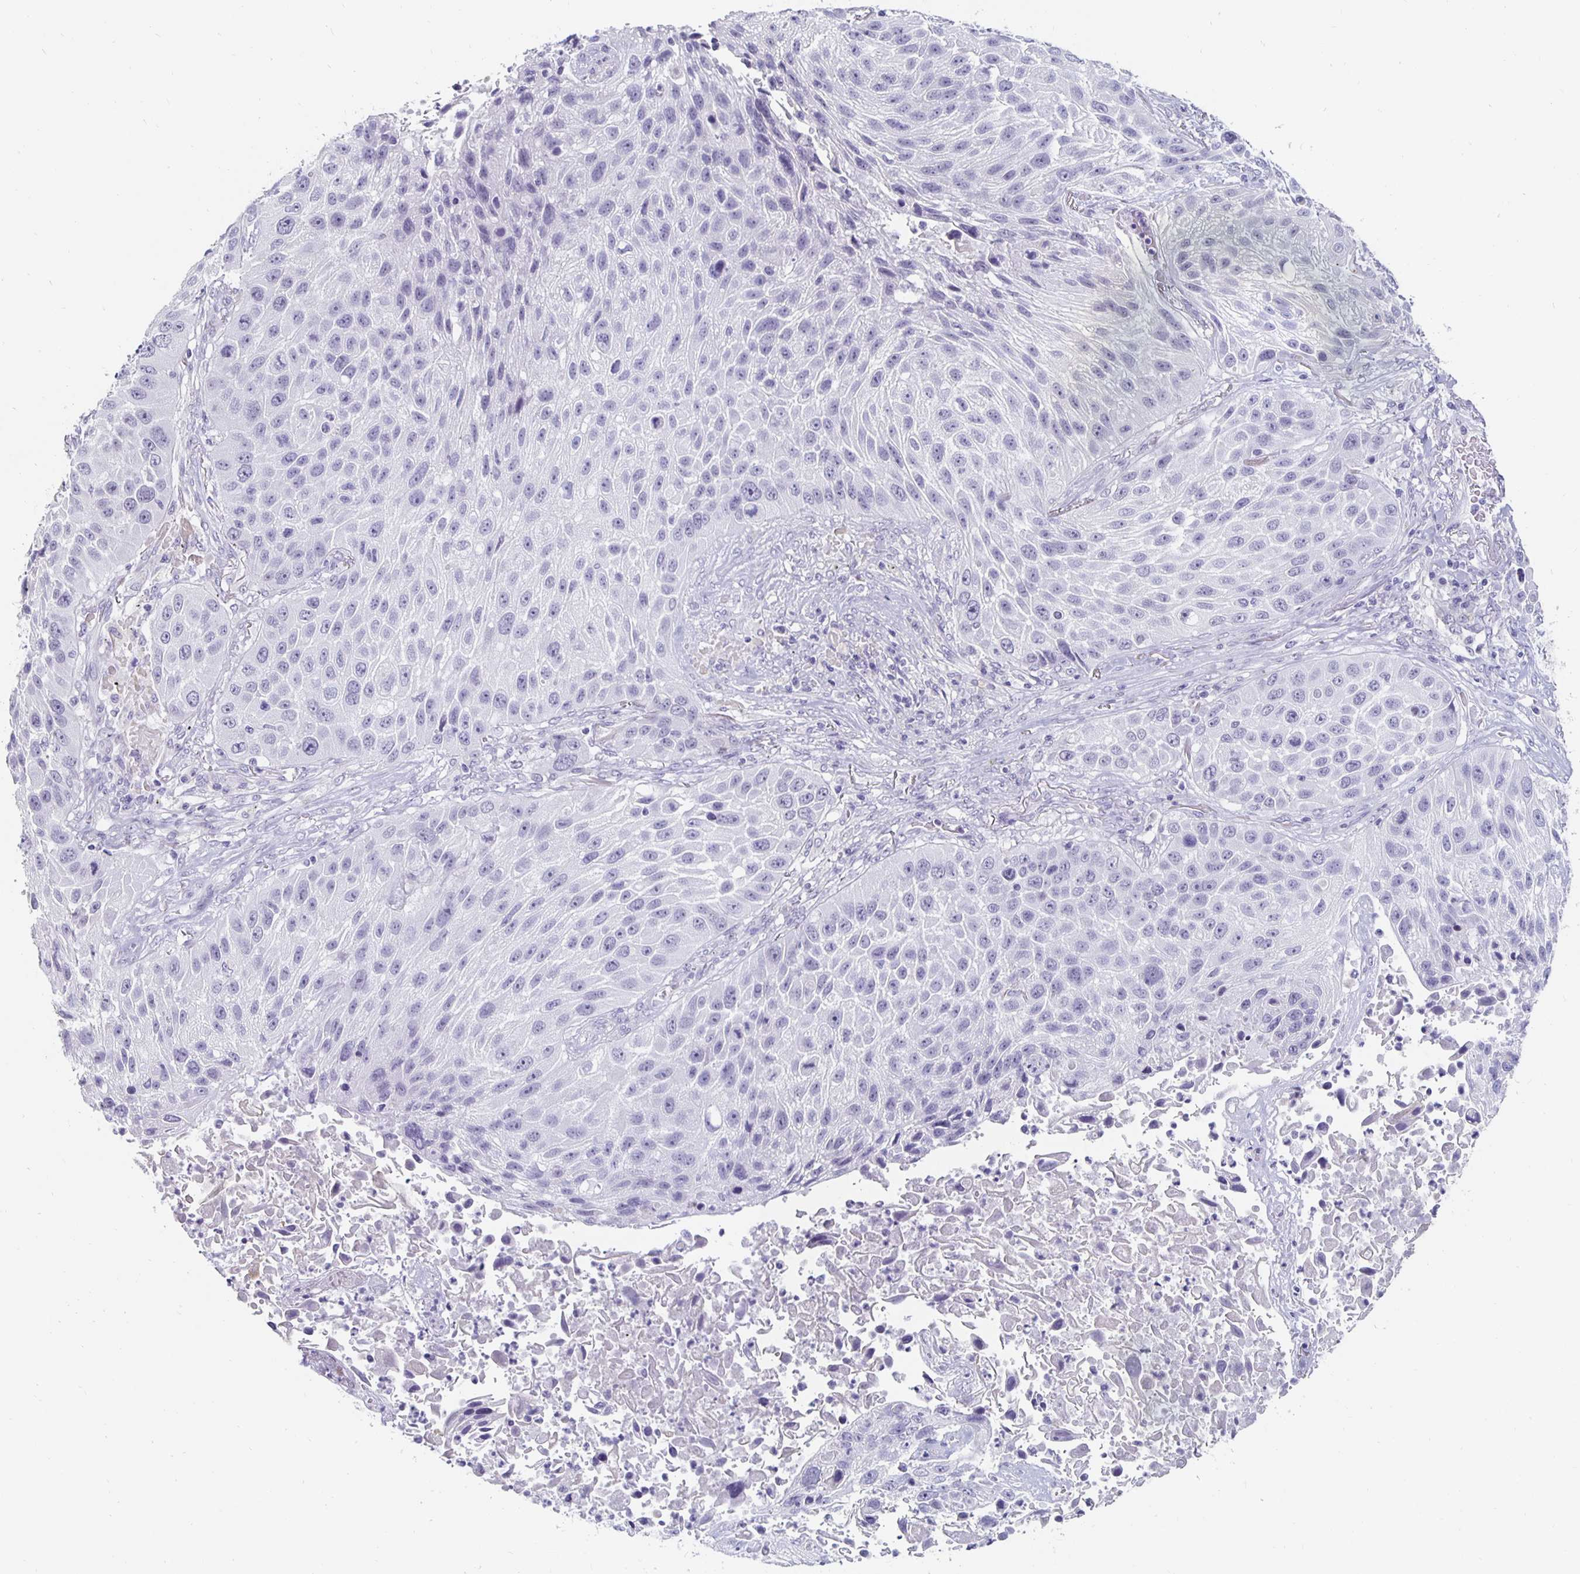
{"staining": {"intensity": "negative", "quantity": "none", "location": "none"}, "tissue": "lung cancer", "cell_type": "Tumor cells", "image_type": "cancer", "snomed": [{"axis": "morphology", "description": "Normal morphology"}, {"axis": "morphology", "description": "Squamous cell carcinoma, NOS"}, {"axis": "topography", "description": "Lymph node"}, {"axis": "topography", "description": "Lung"}], "caption": "Lung squamous cell carcinoma stained for a protein using immunohistochemistry (IHC) displays no expression tumor cells.", "gene": "KCNQ2", "patient": {"sex": "male", "age": 67}}